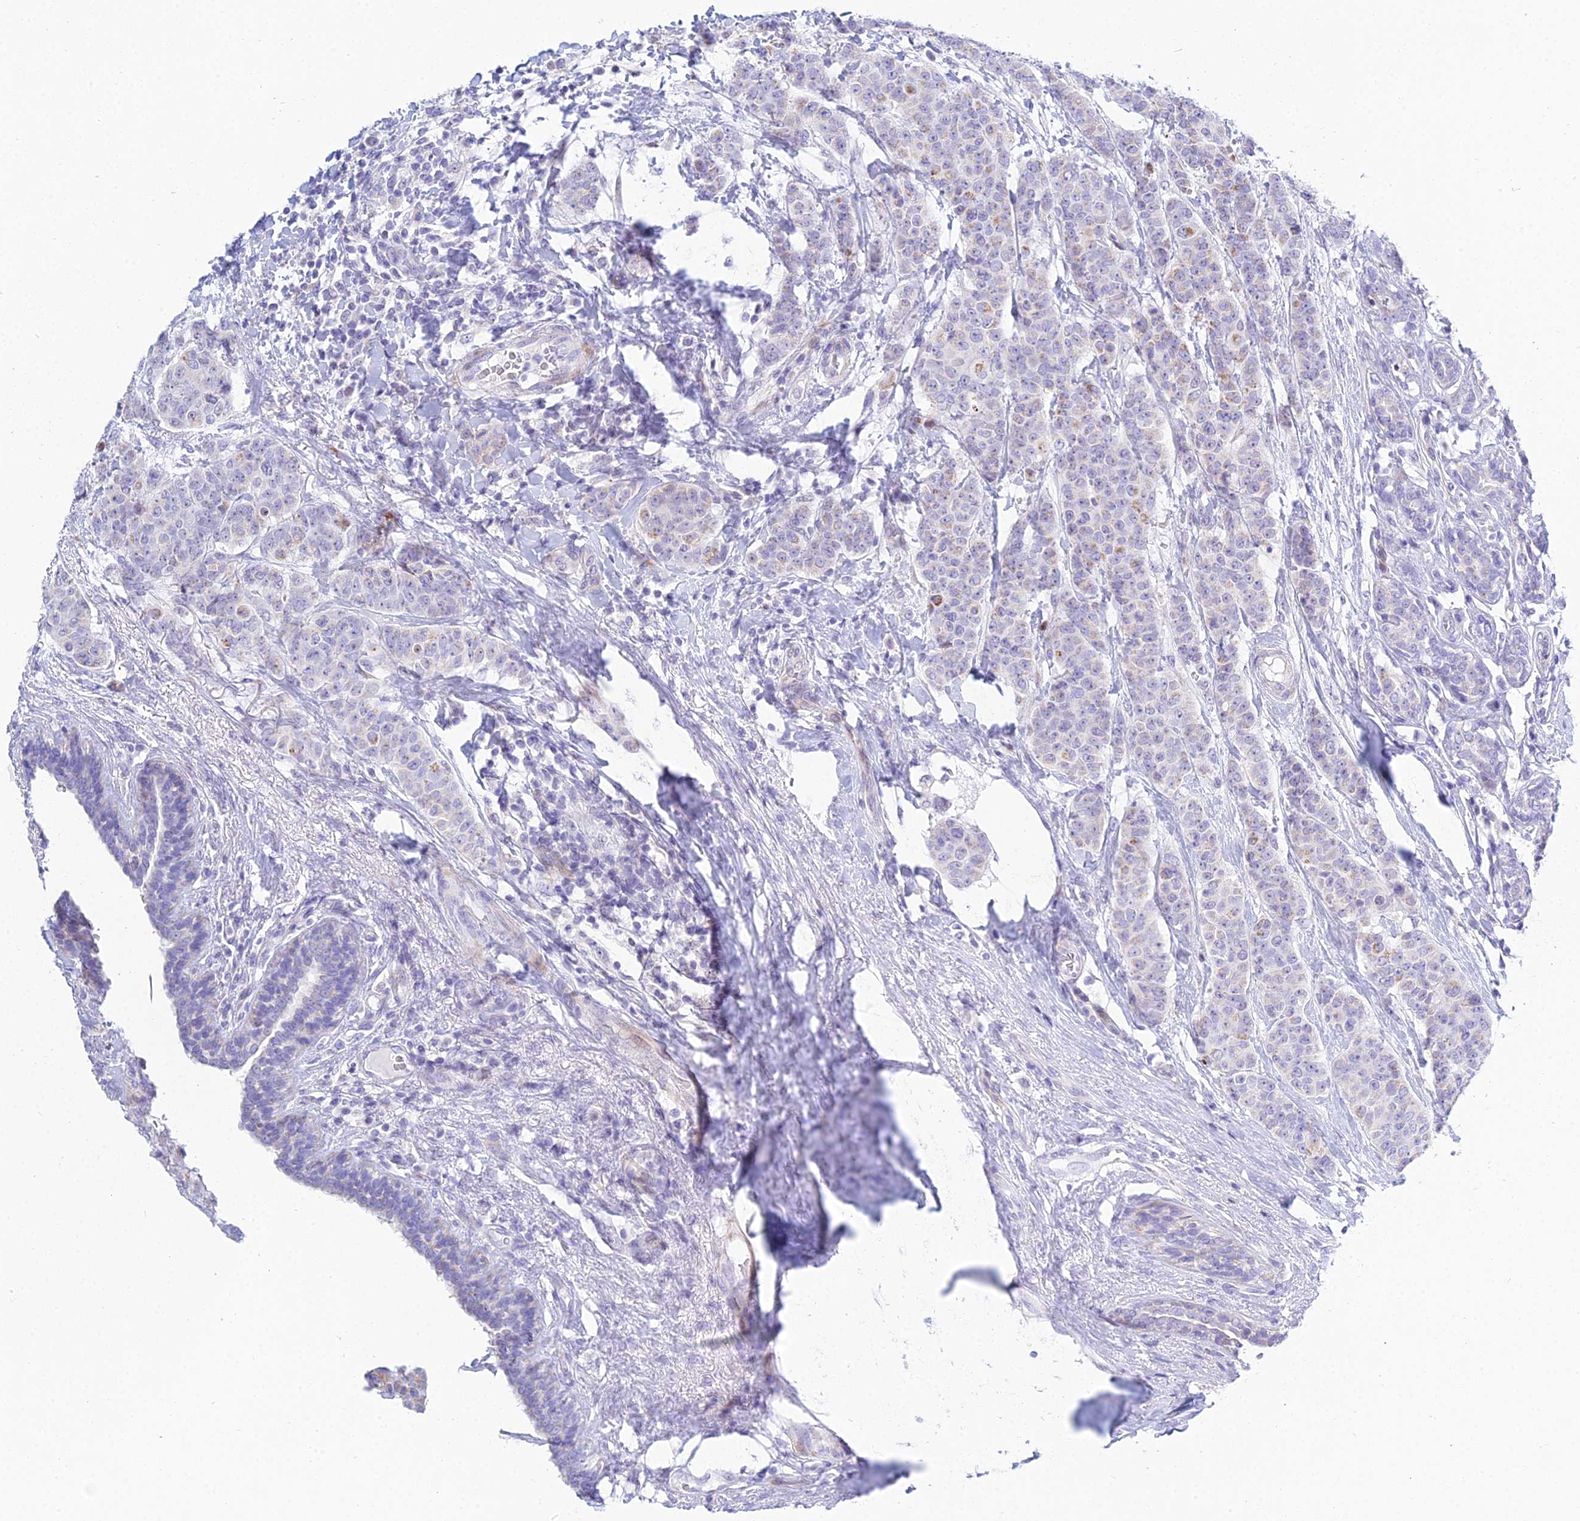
{"staining": {"intensity": "weak", "quantity": "<25%", "location": "cytoplasmic/membranous"}, "tissue": "breast cancer", "cell_type": "Tumor cells", "image_type": "cancer", "snomed": [{"axis": "morphology", "description": "Duct carcinoma"}, {"axis": "topography", "description": "Breast"}], "caption": "Tumor cells show no significant staining in breast cancer (invasive ductal carcinoma).", "gene": "PRR13", "patient": {"sex": "female", "age": 40}}